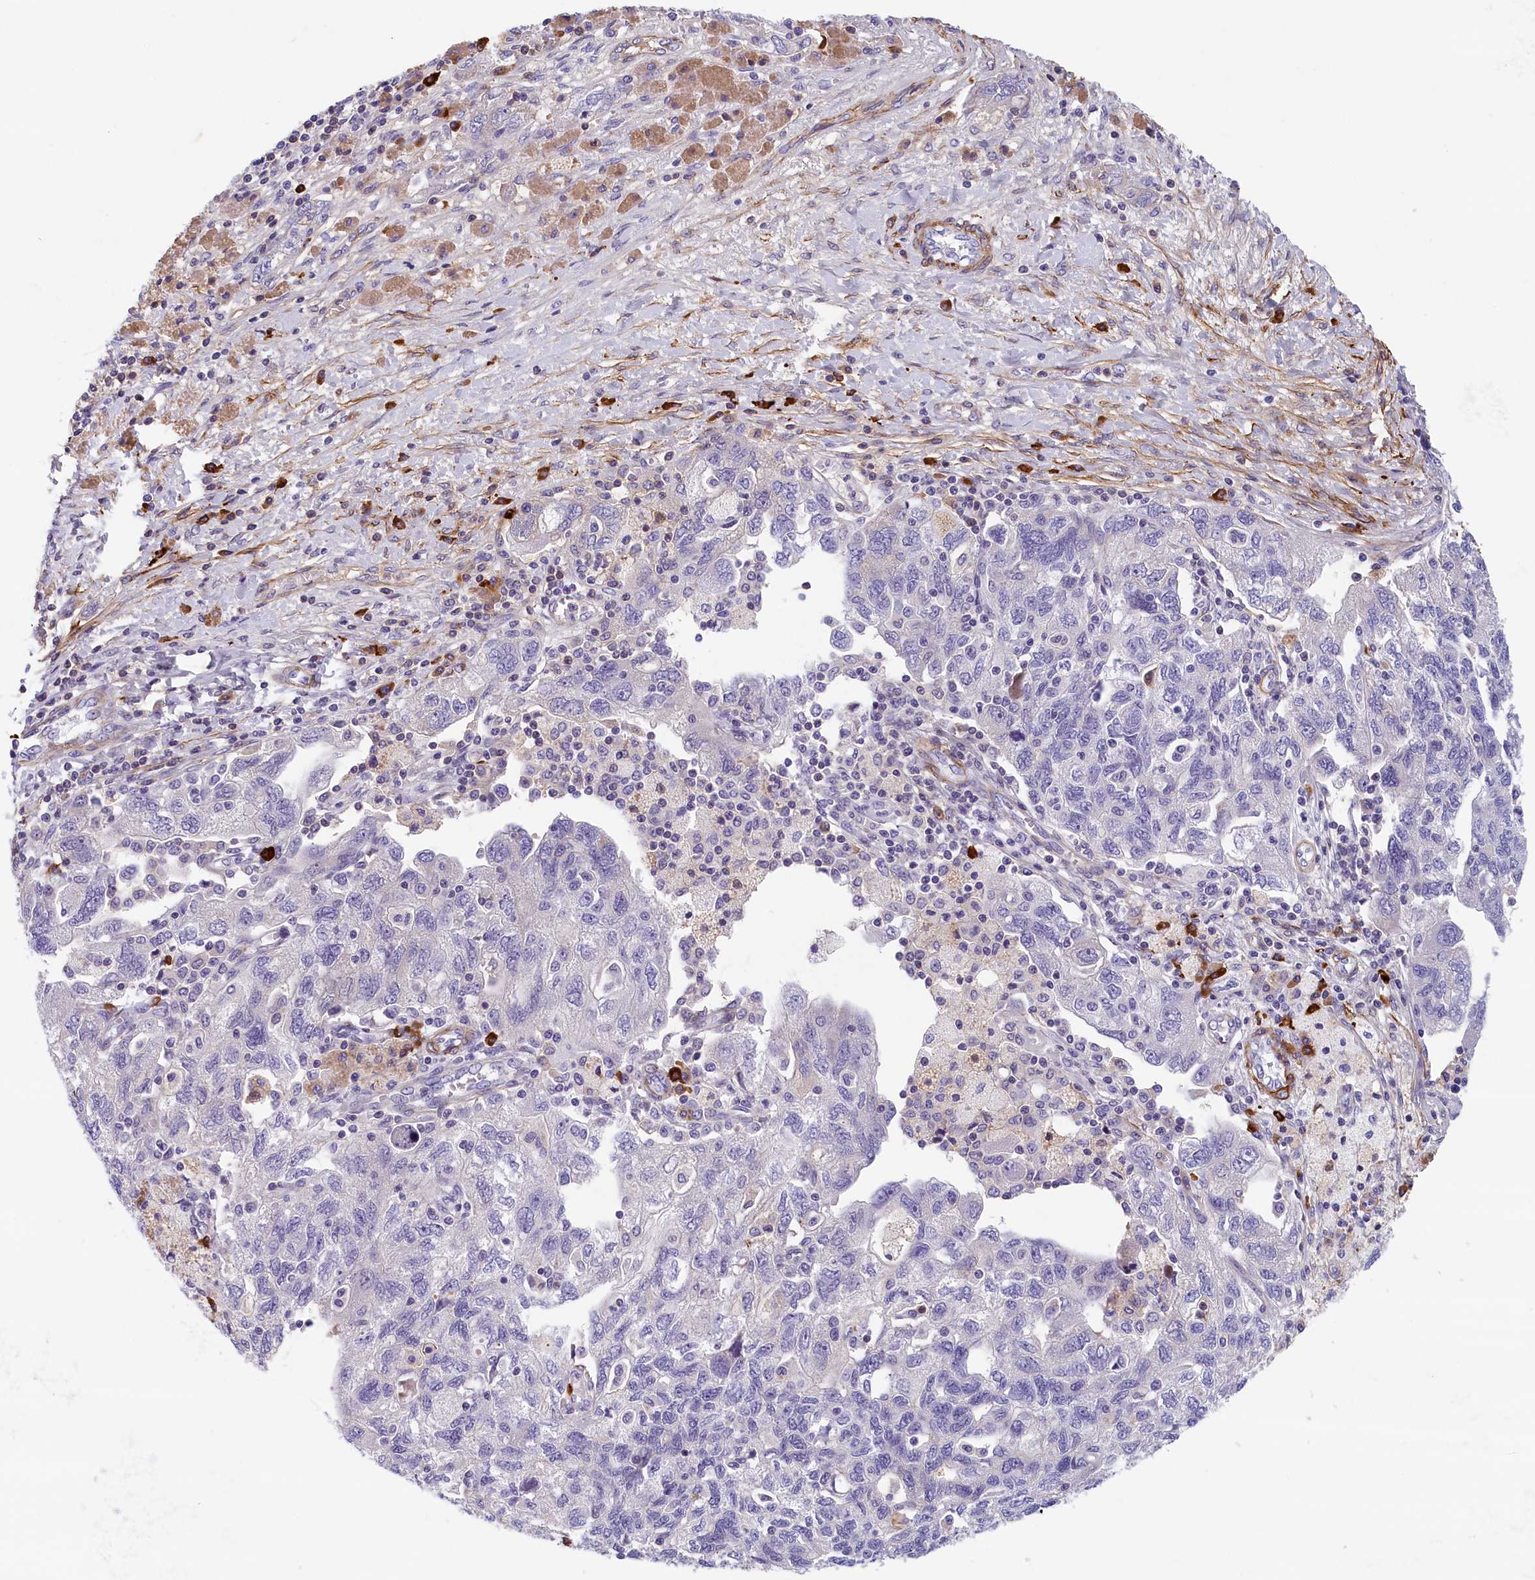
{"staining": {"intensity": "negative", "quantity": "none", "location": "none"}, "tissue": "ovarian cancer", "cell_type": "Tumor cells", "image_type": "cancer", "snomed": [{"axis": "morphology", "description": "Carcinoma, NOS"}, {"axis": "morphology", "description": "Cystadenocarcinoma, serous, NOS"}, {"axis": "topography", "description": "Ovary"}], "caption": "Immunohistochemistry of human serous cystadenocarcinoma (ovarian) demonstrates no positivity in tumor cells.", "gene": "BCL2L13", "patient": {"sex": "female", "age": 69}}